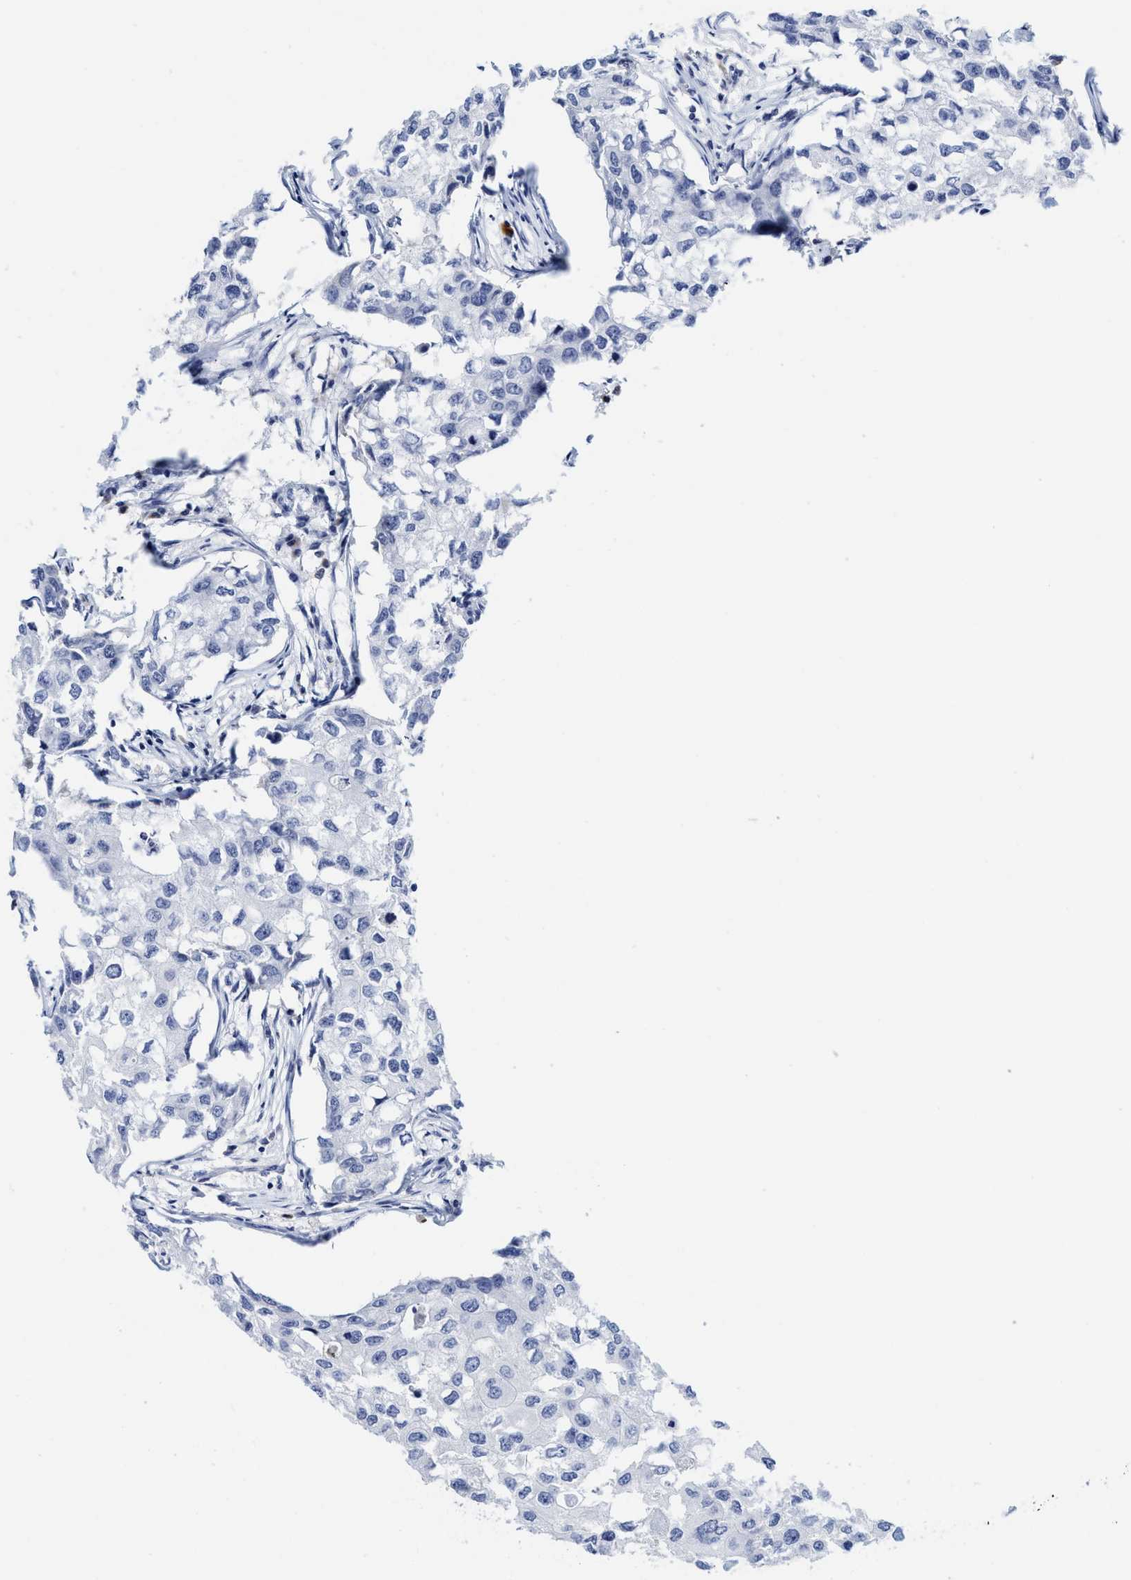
{"staining": {"intensity": "negative", "quantity": "none", "location": "none"}, "tissue": "breast cancer", "cell_type": "Tumor cells", "image_type": "cancer", "snomed": [{"axis": "morphology", "description": "Duct carcinoma"}, {"axis": "topography", "description": "Breast"}], "caption": "This image is of breast cancer (intraductal carcinoma) stained with immunohistochemistry to label a protein in brown with the nuclei are counter-stained blue. There is no positivity in tumor cells.", "gene": "C2", "patient": {"sex": "female", "age": 27}}